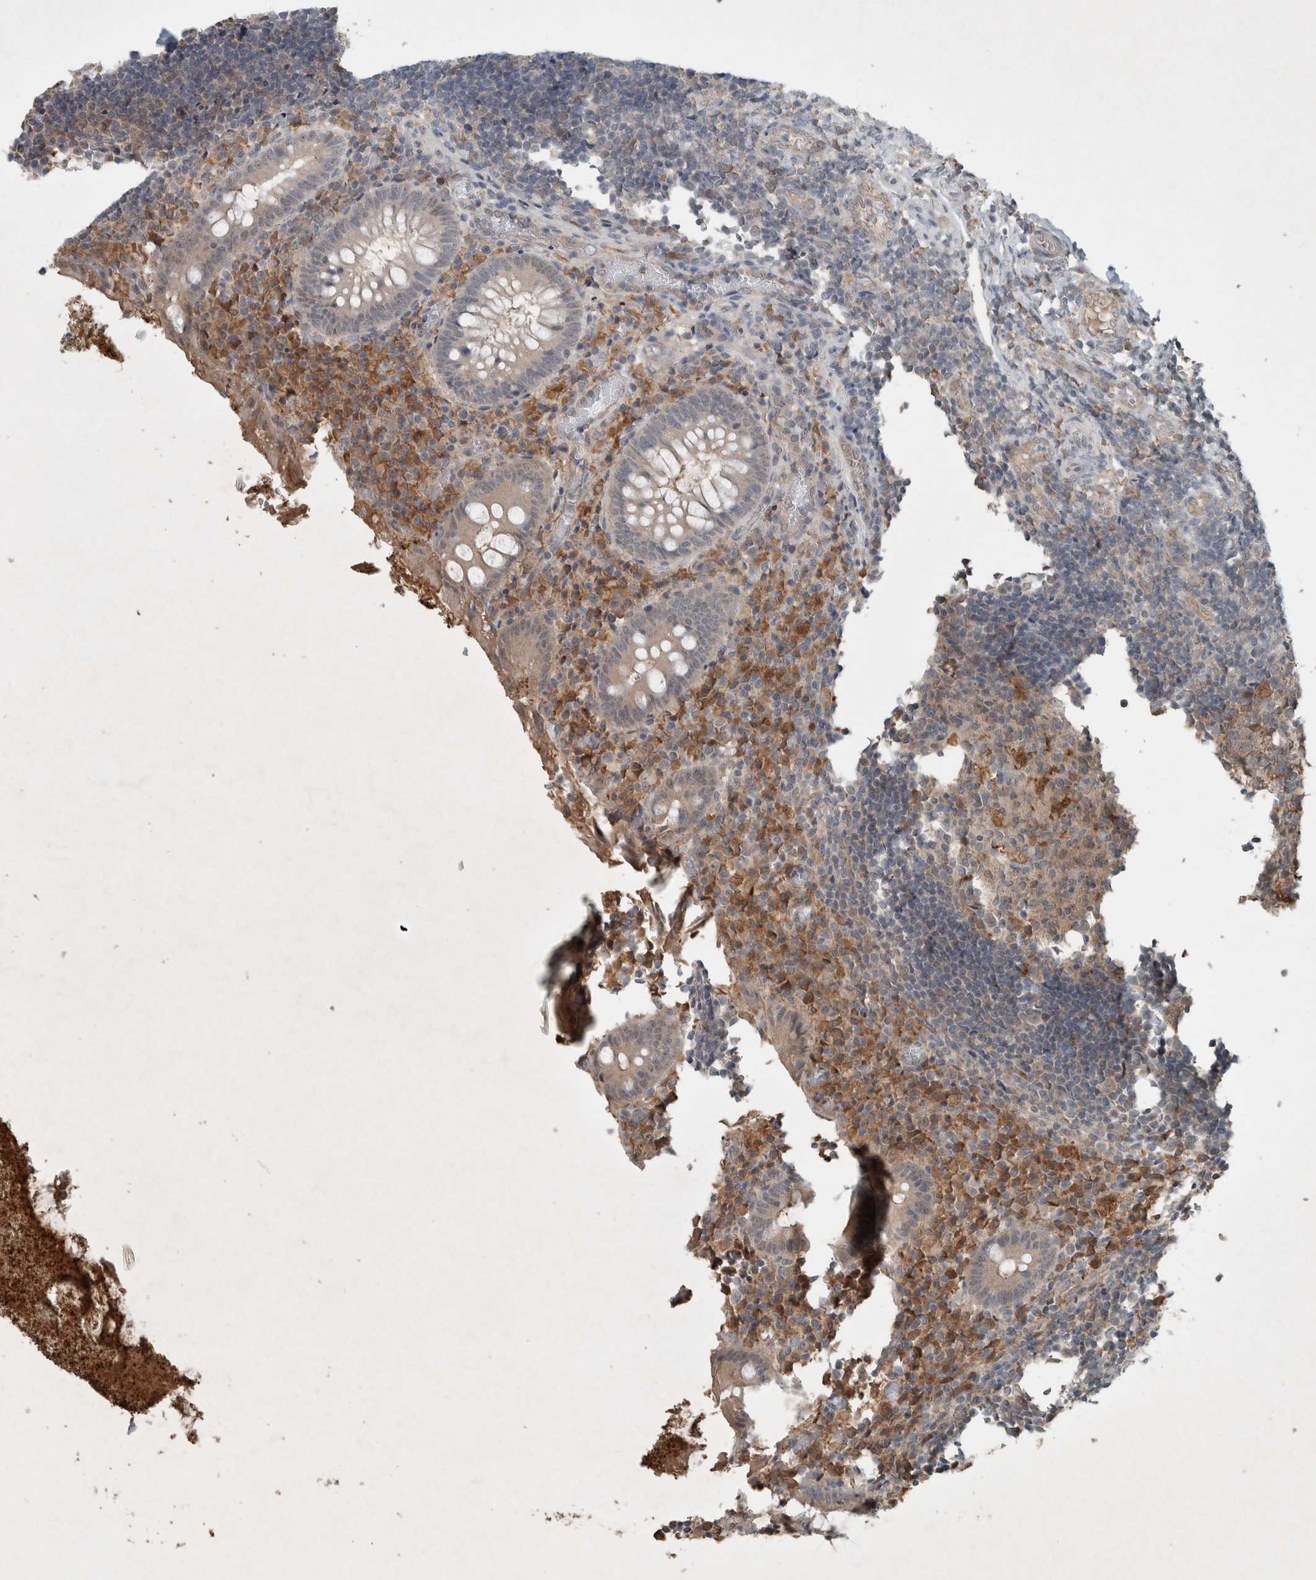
{"staining": {"intensity": "negative", "quantity": "none", "location": "none"}, "tissue": "appendix", "cell_type": "Glandular cells", "image_type": "normal", "snomed": [{"axis": "morphology", "description": "Normal tissue, NOS"}, {"axis": "topography", "description": "Appendix"}], "caption": "Appendix was stained to show a protein in brown. There is no significant staining in glandular cells. Brightfield microscopy of IHC stained with DAB (brown) and hematoxylin (blue), captured at high magnification.", "gene": "ENSG00000285245", "patient": {"sex": "female", "age": 17}}